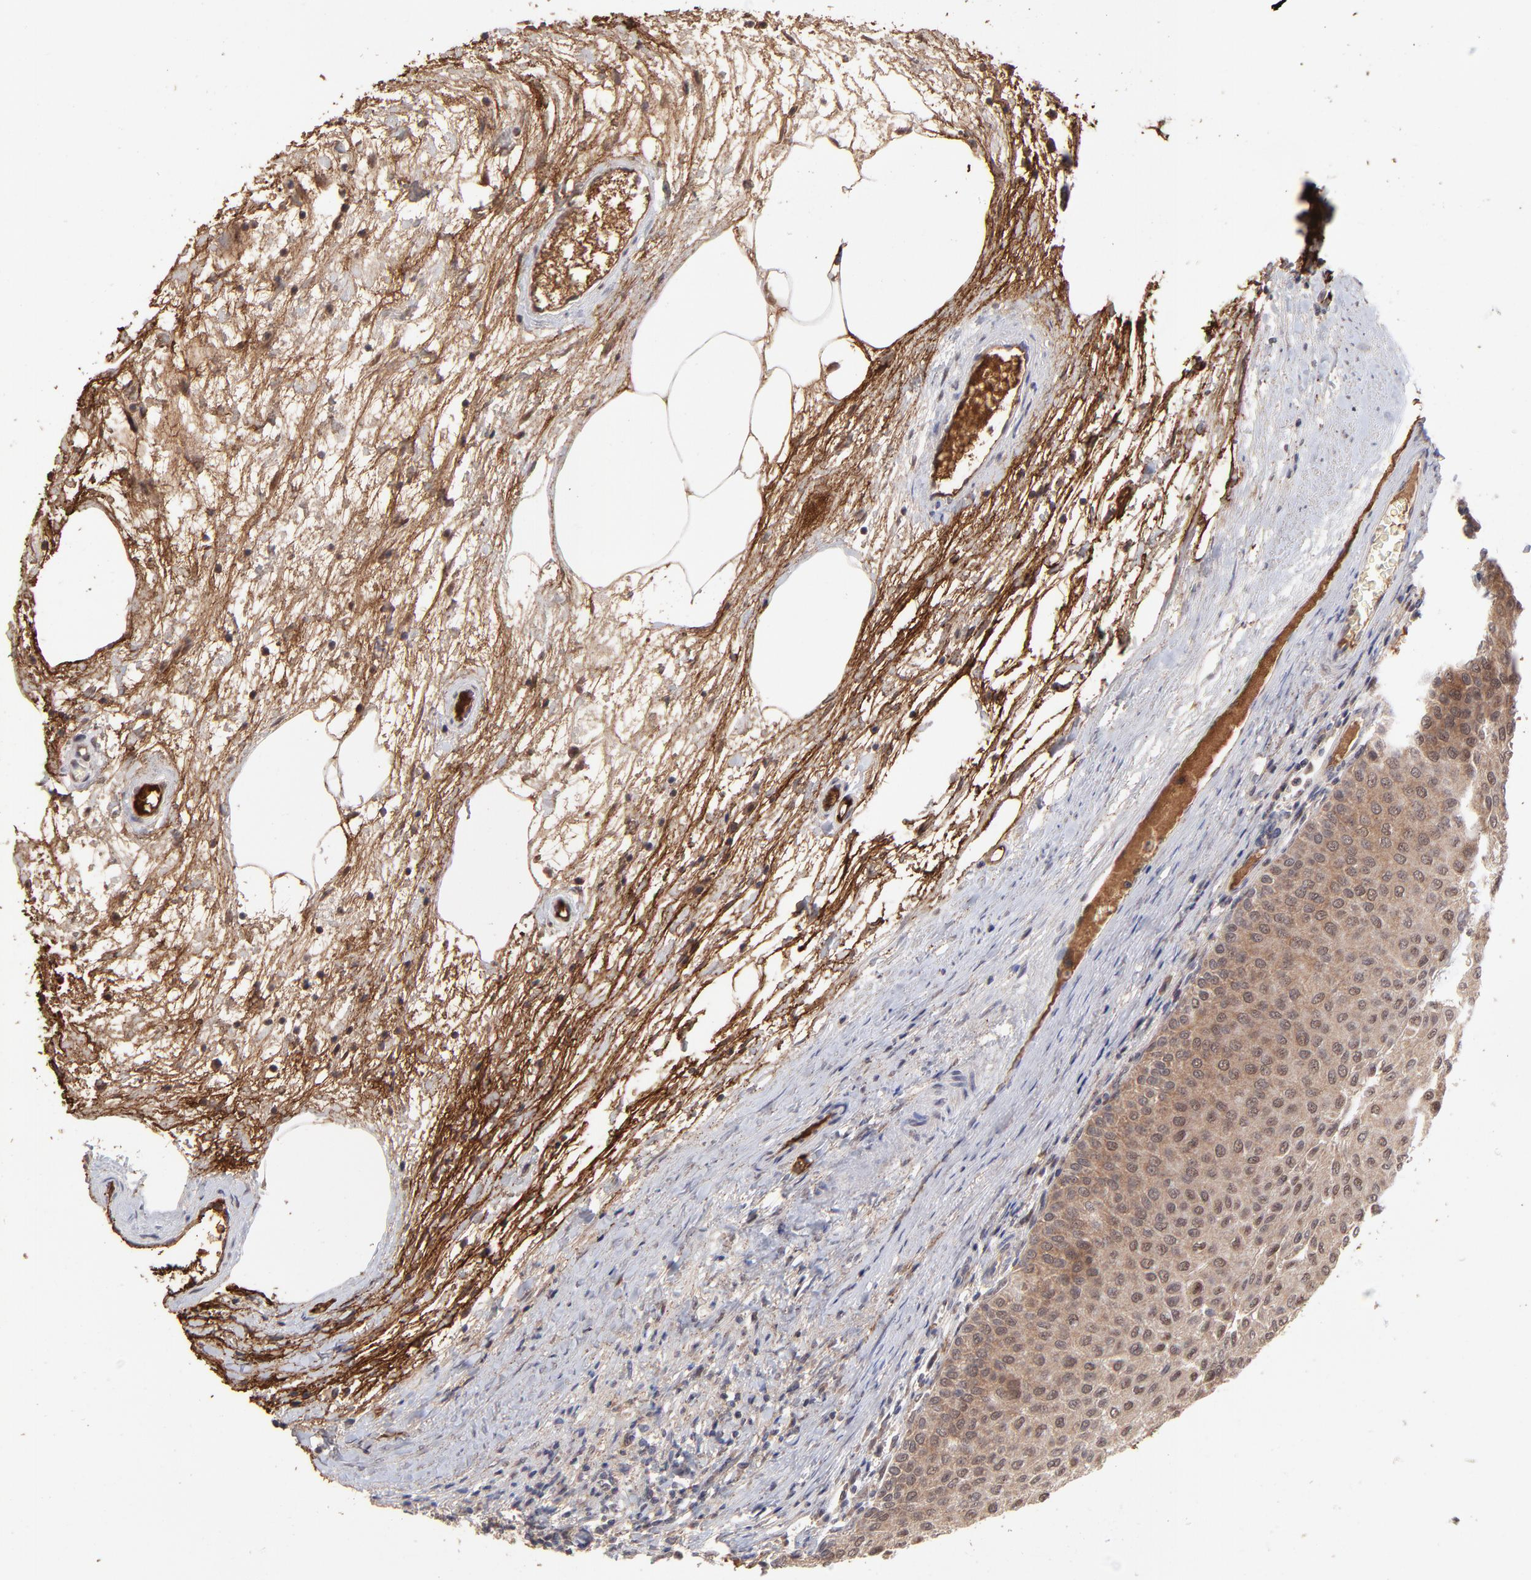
{"staining": {"intensity": "moderate", "quantity": "25%-75%", "location": "cytoplasmic/membranous,nuclear"}, "tissue": "urothelial cancer", "cell_type": "Tumor cells", "image_type": "cancer", "snomed": [{"axis": "morphology", "description": "Urothelial carcinoma, Low grade"}, {"axis": "topography", "description": "Urinary bladder"}], "caption": "This is a histology image of IHC staining of urothelial cancer, which shows moderate positivity in the cytoplasmic/membranous and nuclear of tumor cells.", "gene": "PSMD14", "patient": {"sex": "male", "age": 64}}